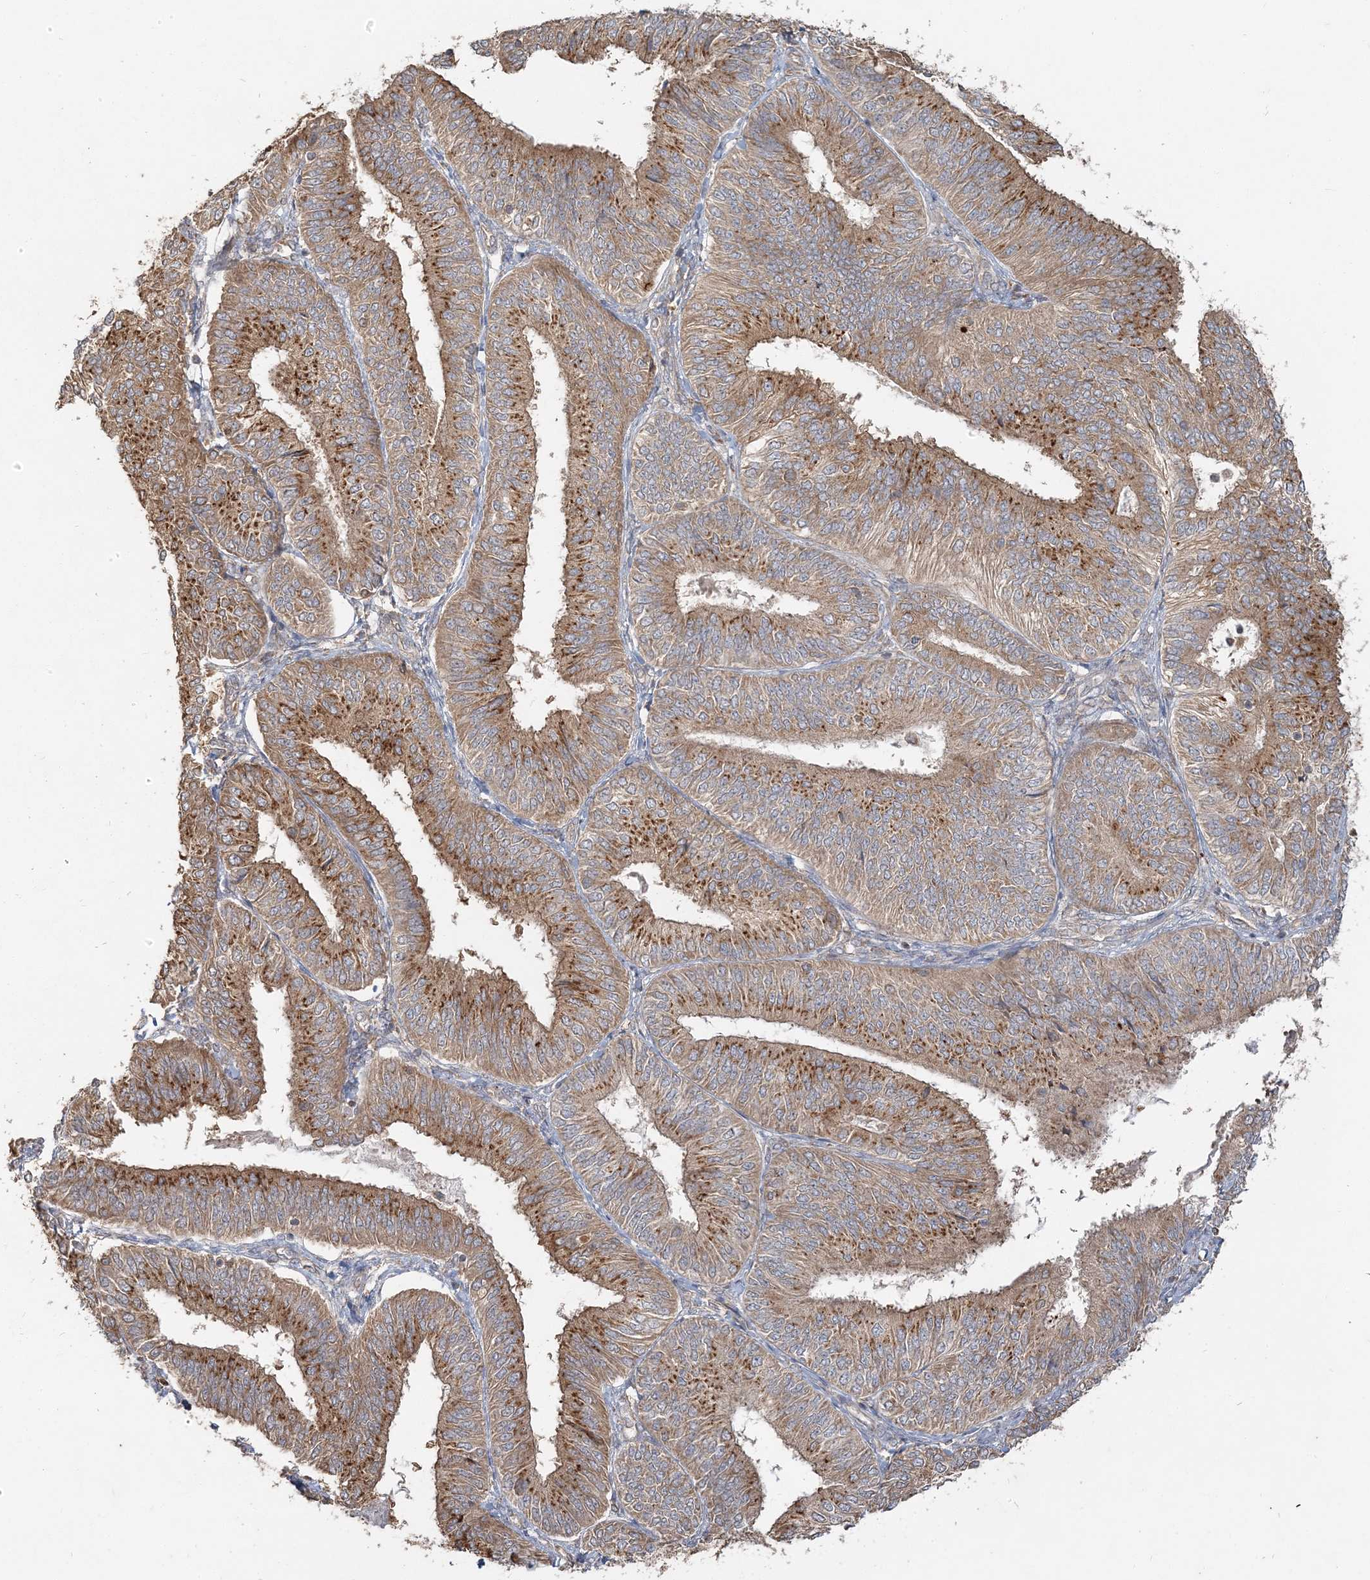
{"staining": {"intensity": "strong", "quantity": ">75%", "location": "cytoplasmic/membranous"}, "tissue": "endometrial cancer", "cell_type": "Tumor cells", "image_type": "cancer", "snomed": [{"axis": "morphology", "description": "Adenocarcinoma, NOS"}, {"axis": "topography", "description": "Endometrium"}], "caption": "Immunohistochemistry (IHC) (DAB) staining of adenocarcinoma (endometrial) demonstrates strong cytoplasmic/membranous protein staining in about >75% of tumor cells. (DAB = brown stain, brightfield microscopy at high magnification).", "gene": "RAB14", "patient": {"sex": "female", "age": 58}}